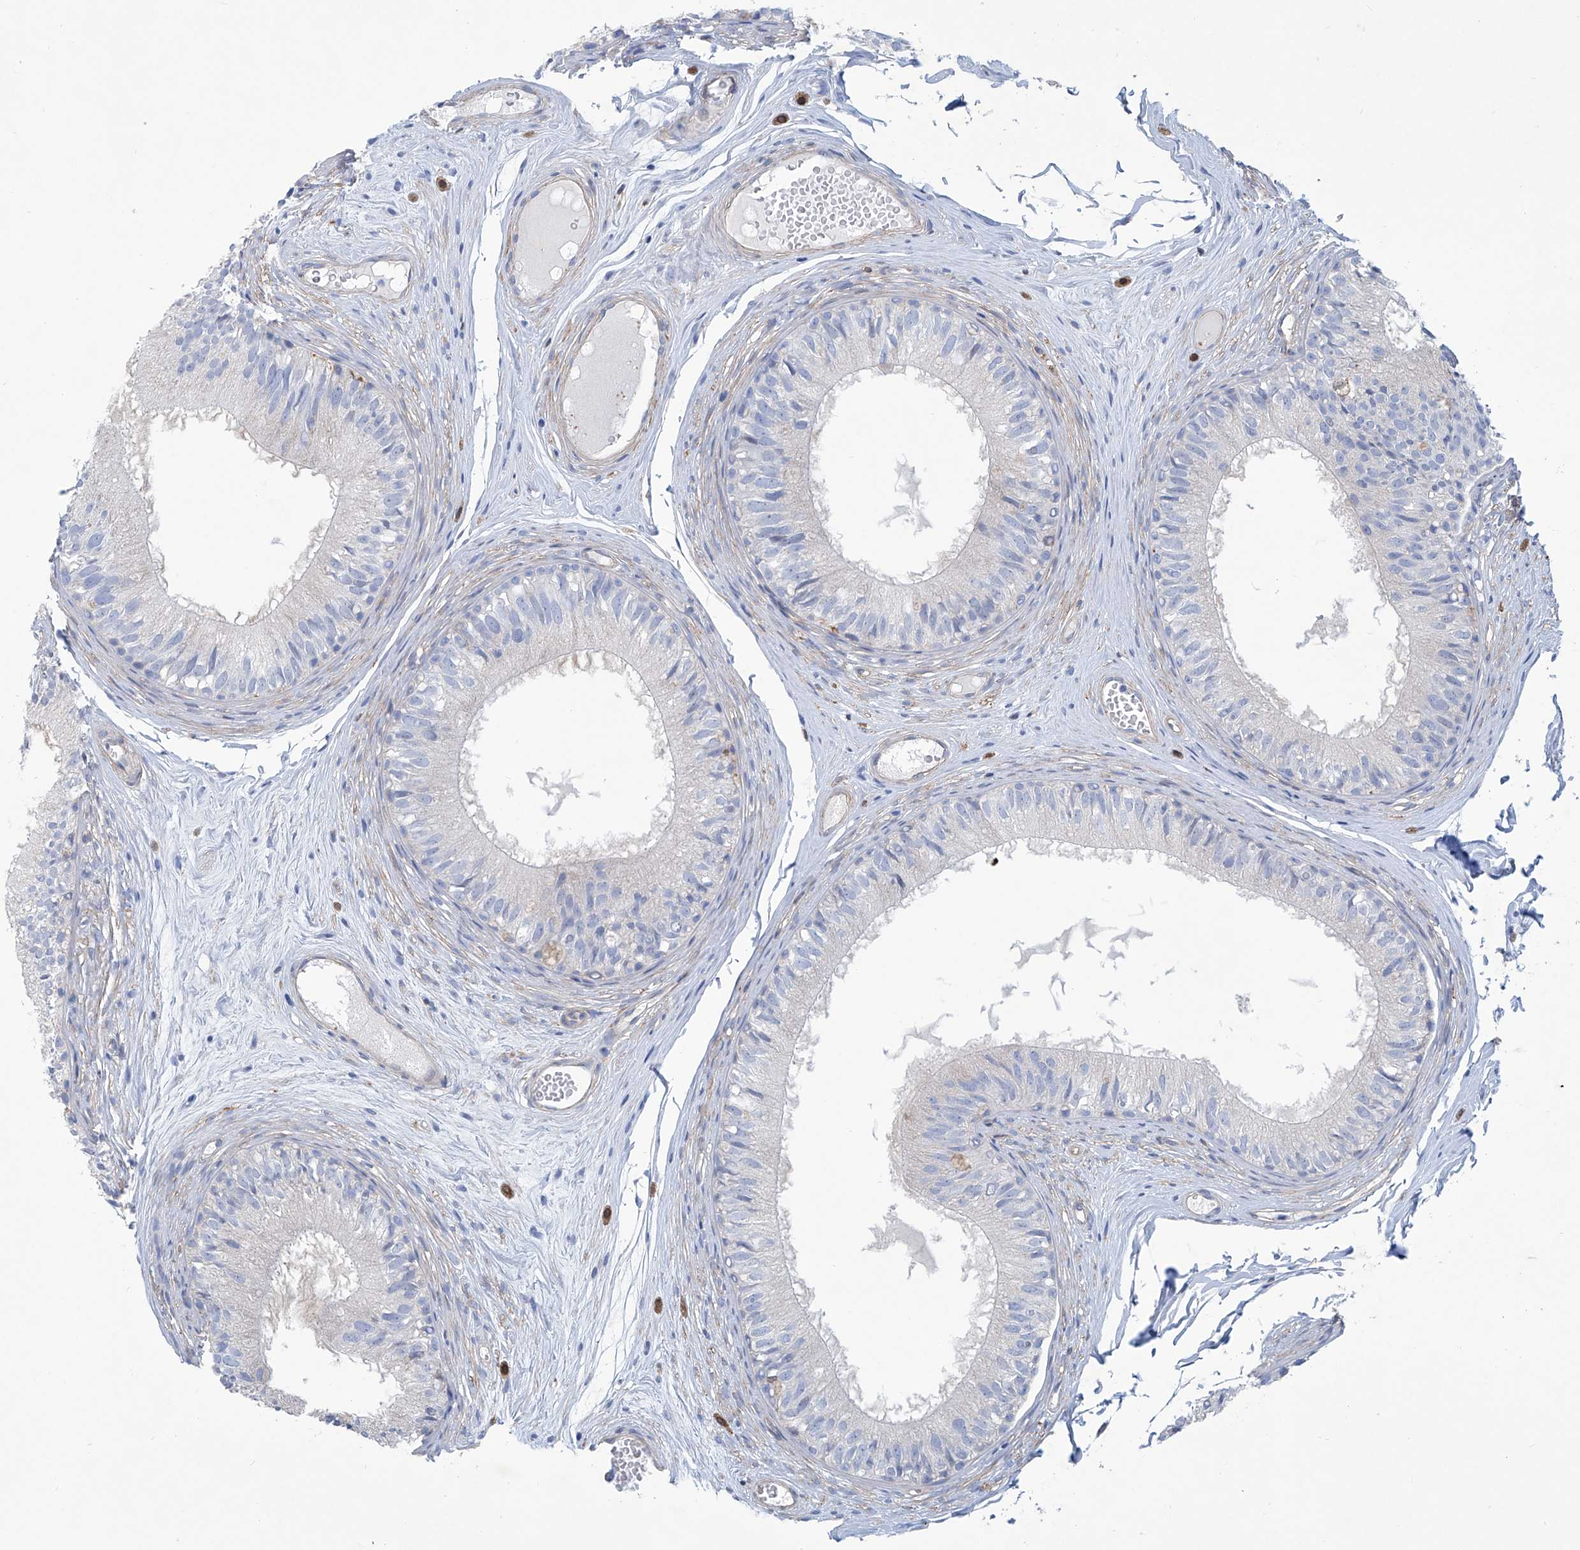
{"staining": {"intensity": "negative", "quantity": "none", "location": "none"}, "tissue": "epididymis", "cell_type": "Glandular cells", "image_type": "normal", "snomed": [{"axis": "morphology", "description": "Normal tissue, NOS"}, {"axis": "morphology", "description": "Seminoma in situ"}, {"axis": "topography", "description": "Testis"}, {"axis": "topography", "description": "Epididymis"}], "caption": "A high-resolution micrograph shows immunohistochemistry staining of normal epididymis, which displays no significant expression in glandular cells. (Brightfield microscopy of DAB (3,3'-diaminobenzidine) immunohistochemistry (IHC) at high magnification).", "gene": "TNN", "patient": {"sex": "male", "age": 28}}